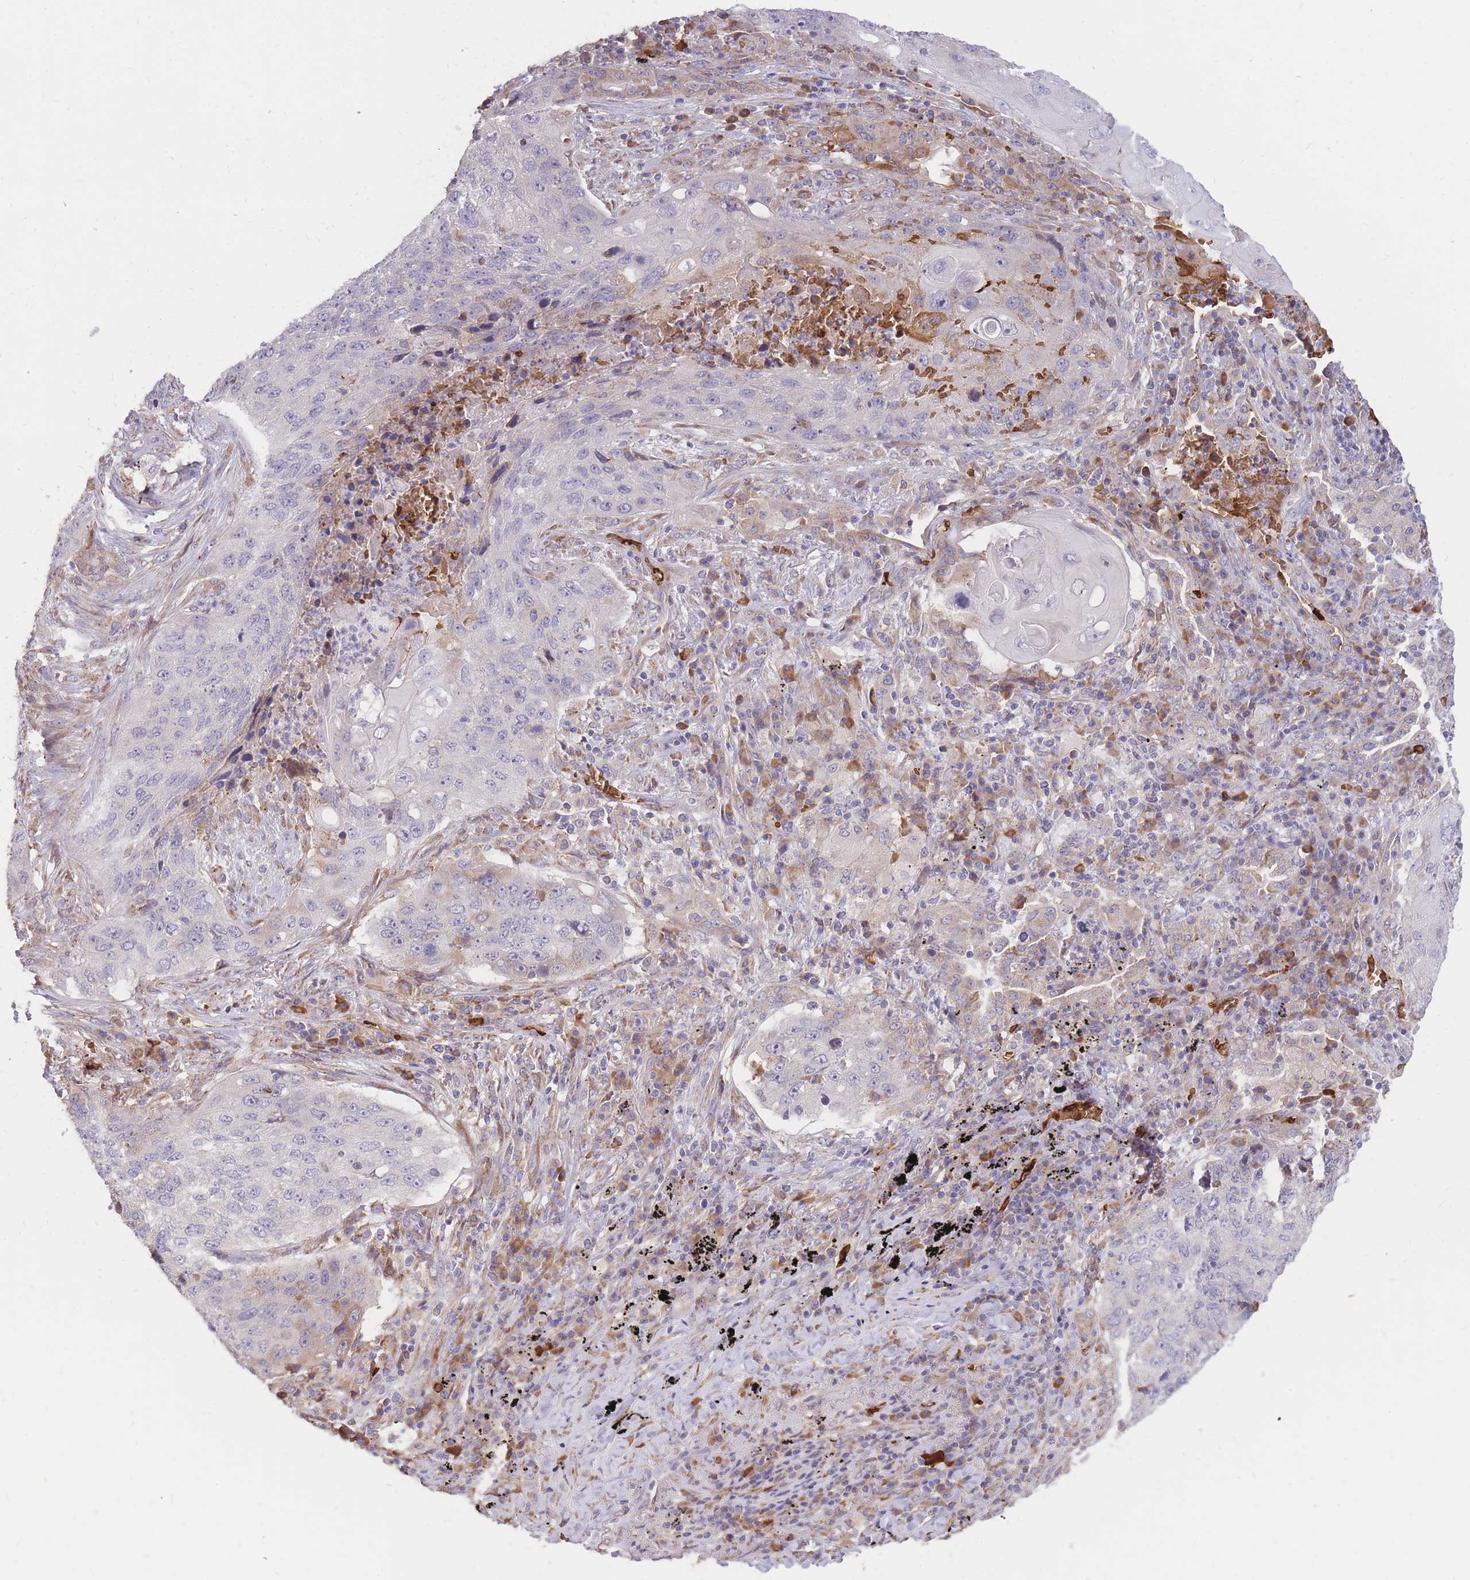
{"staining": {"intensity": "negative", "quantity": "none", "location": "none"}, "tissue": "lung cancer", "cell_type": "Tumor cells", "image_type": "cancer", "snomed": [{"axis": "morphology", "description": "Squamous cell carcinoma, NOS"}, {"axis": "topography", "description": "Lung"}], "caption": "The IHC photomicrograph has no significant positivity in tumor cells of lung cancer (squamous cell carcinoma) tissue.", "gene": "ATP10D", "patient": {"sex": "female", "age": 63}}